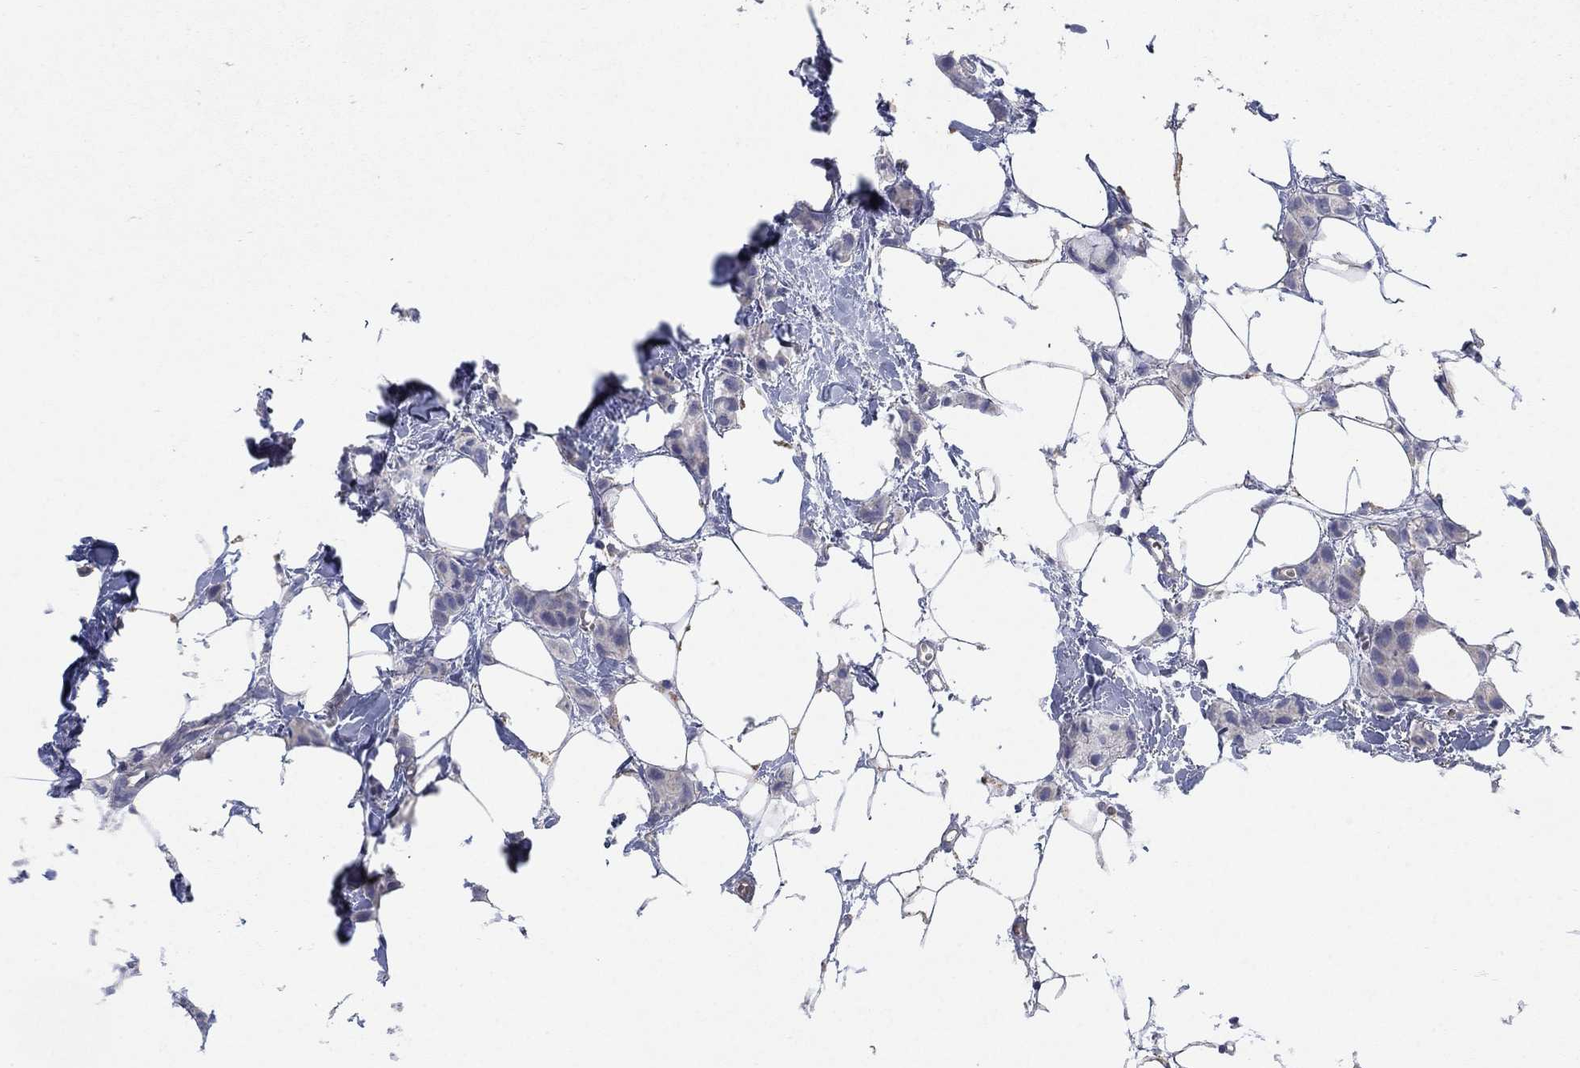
{"staining": {"intensity": "negative", "quantity": "none", "location": "none"}, "tissue": "breast cancer", "cell_type": "Tumor cells", "image_type": "cancer", "snomed": [{"axis": "morphology", "description": "Duct carcinoma"}, {"axis": "topography", "description": "Breast"}], "caption": "Histopathology image shows no protein expression in tumor cells of breast infiltrating ductal carcinoma tissue. (Brightfield microscopy of DAB (3,3'-diaminobenzidine) immunohistochemistry at high magnification).", "gene": "TMEM249", "patient": {"sex": "female", "age": 85}}